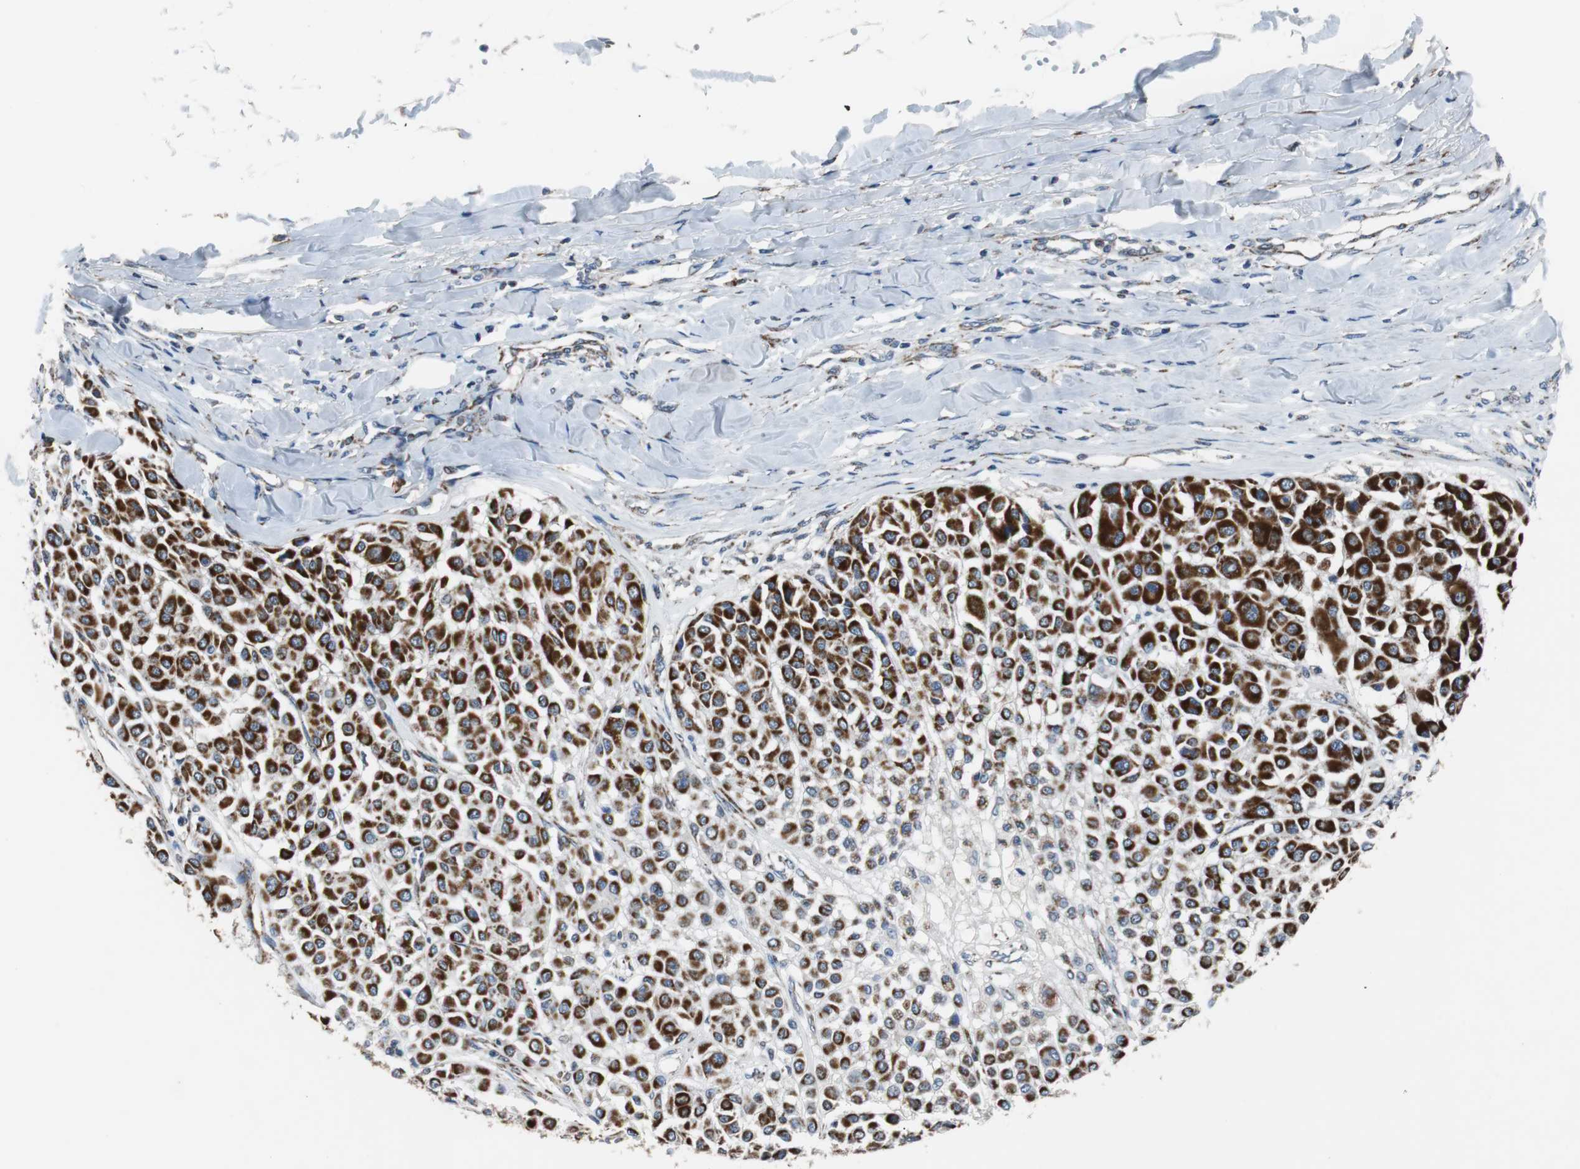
{"staining": {"intensity": "strong", "quantity": ">75%", "location": "cytoplasmic/membranous"}, "tissue": "melanoma", "cell_type": "Tumor cells", "image_type": "cancer", "snomed": [{"axis": "morphology", "description": "Malignant melanoma, Metastatic site"}, {"axis": "topography", "description": "Soft tissue"}], "caption": "A high amount of strong cytoplasmic/membranous expression is appreciated in approximately >75% of tumor cells in malignant melanoma (metastatic site) tissue.", "gene": "PITRM1", "patient": {"sex": "male", "age": 41}}